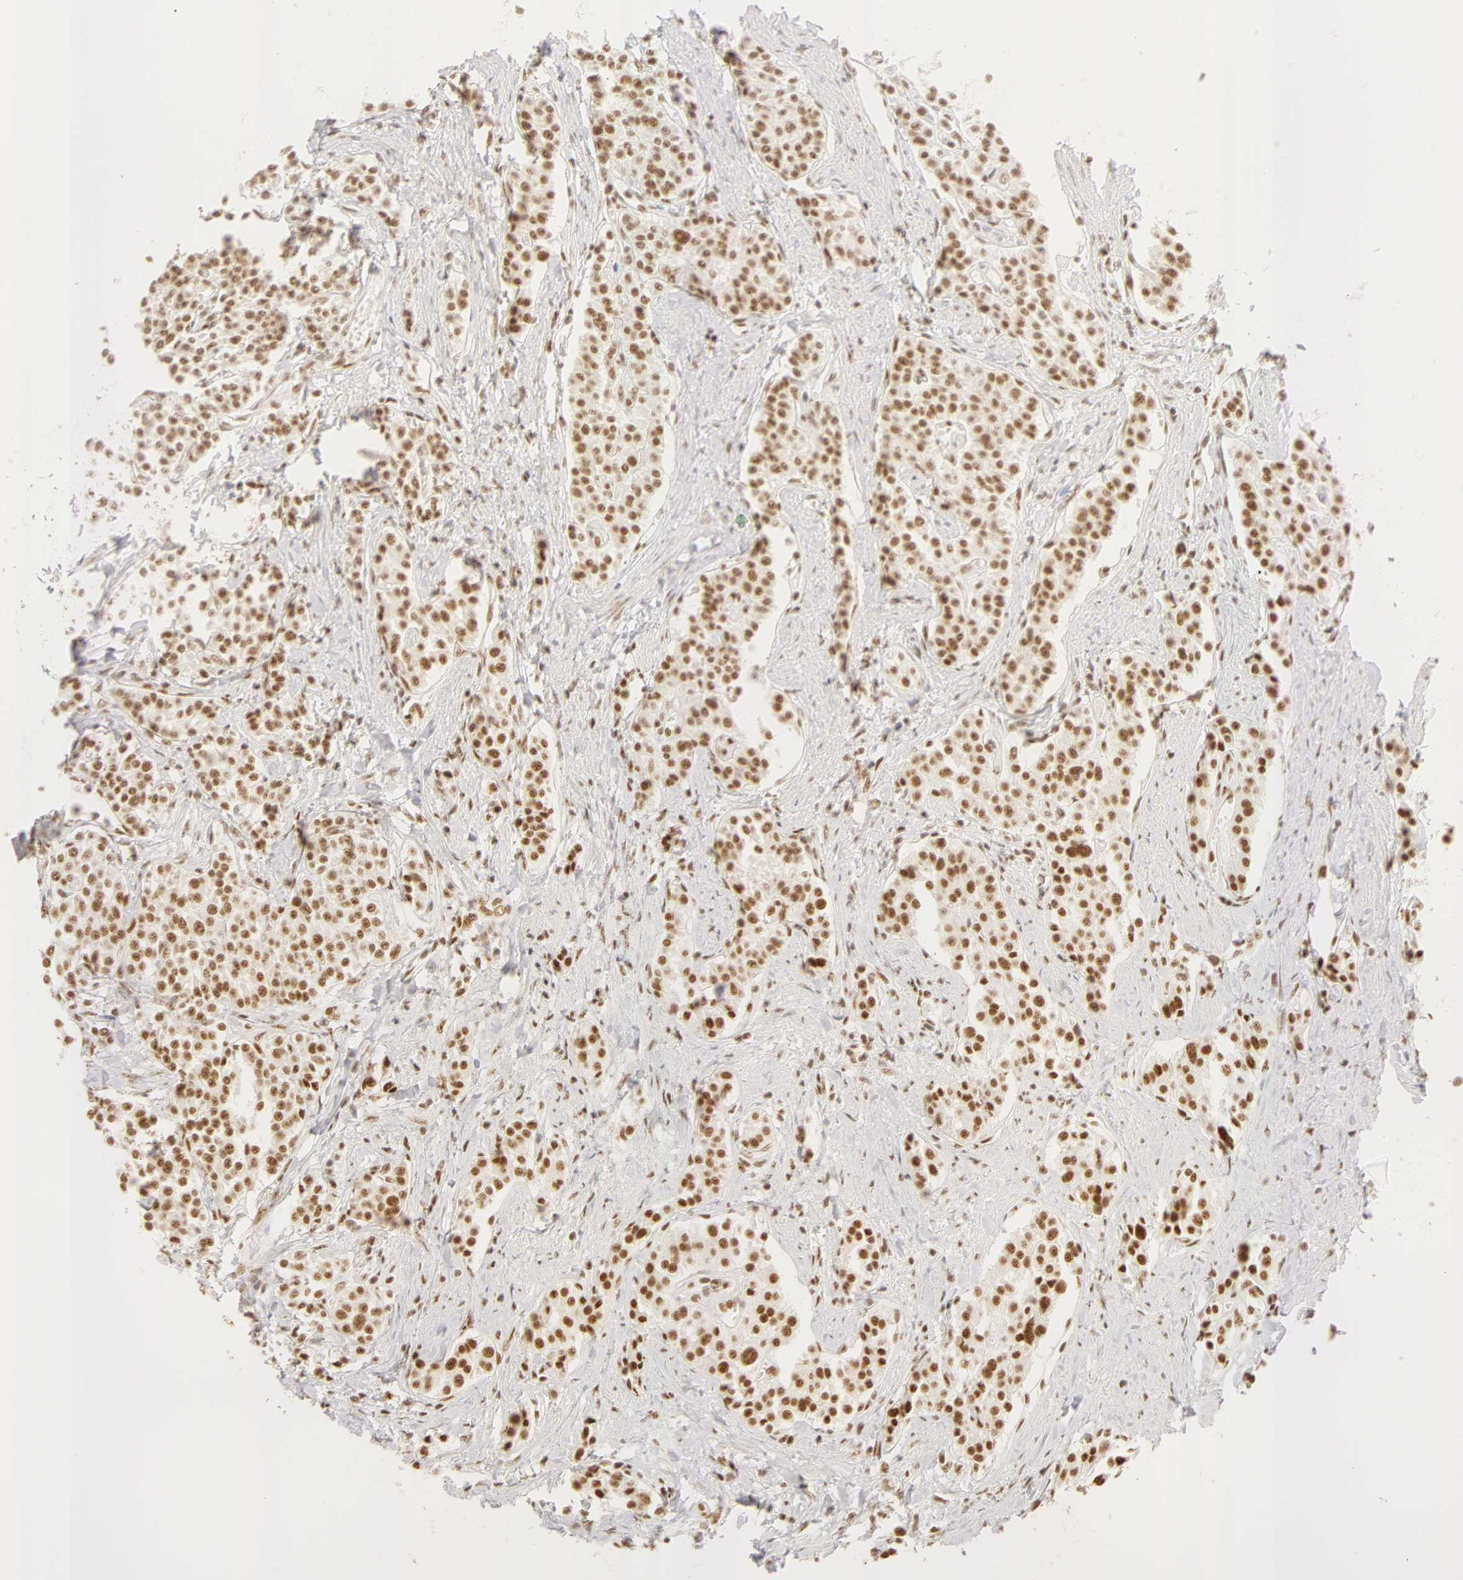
{"staining": {"intensity": "moderate", "quantity": ">75%", "location": "nuclear"}, "tissue": "carcinoid", "cell_type": "Tumor cells", "image_type": "cancer", "snomed": [{"axis": "morphology", "description": "Carcinoid, malignant, NOS"}, {"axis": "topography", "description": "Stomach"}], "caption": "Protein expression analysis of human carcinoid reveals moderate nuclear positivity in about >75% of tumor cells.", "gene": "RBM39", "patient": {"sex": "female", "age": 76}}